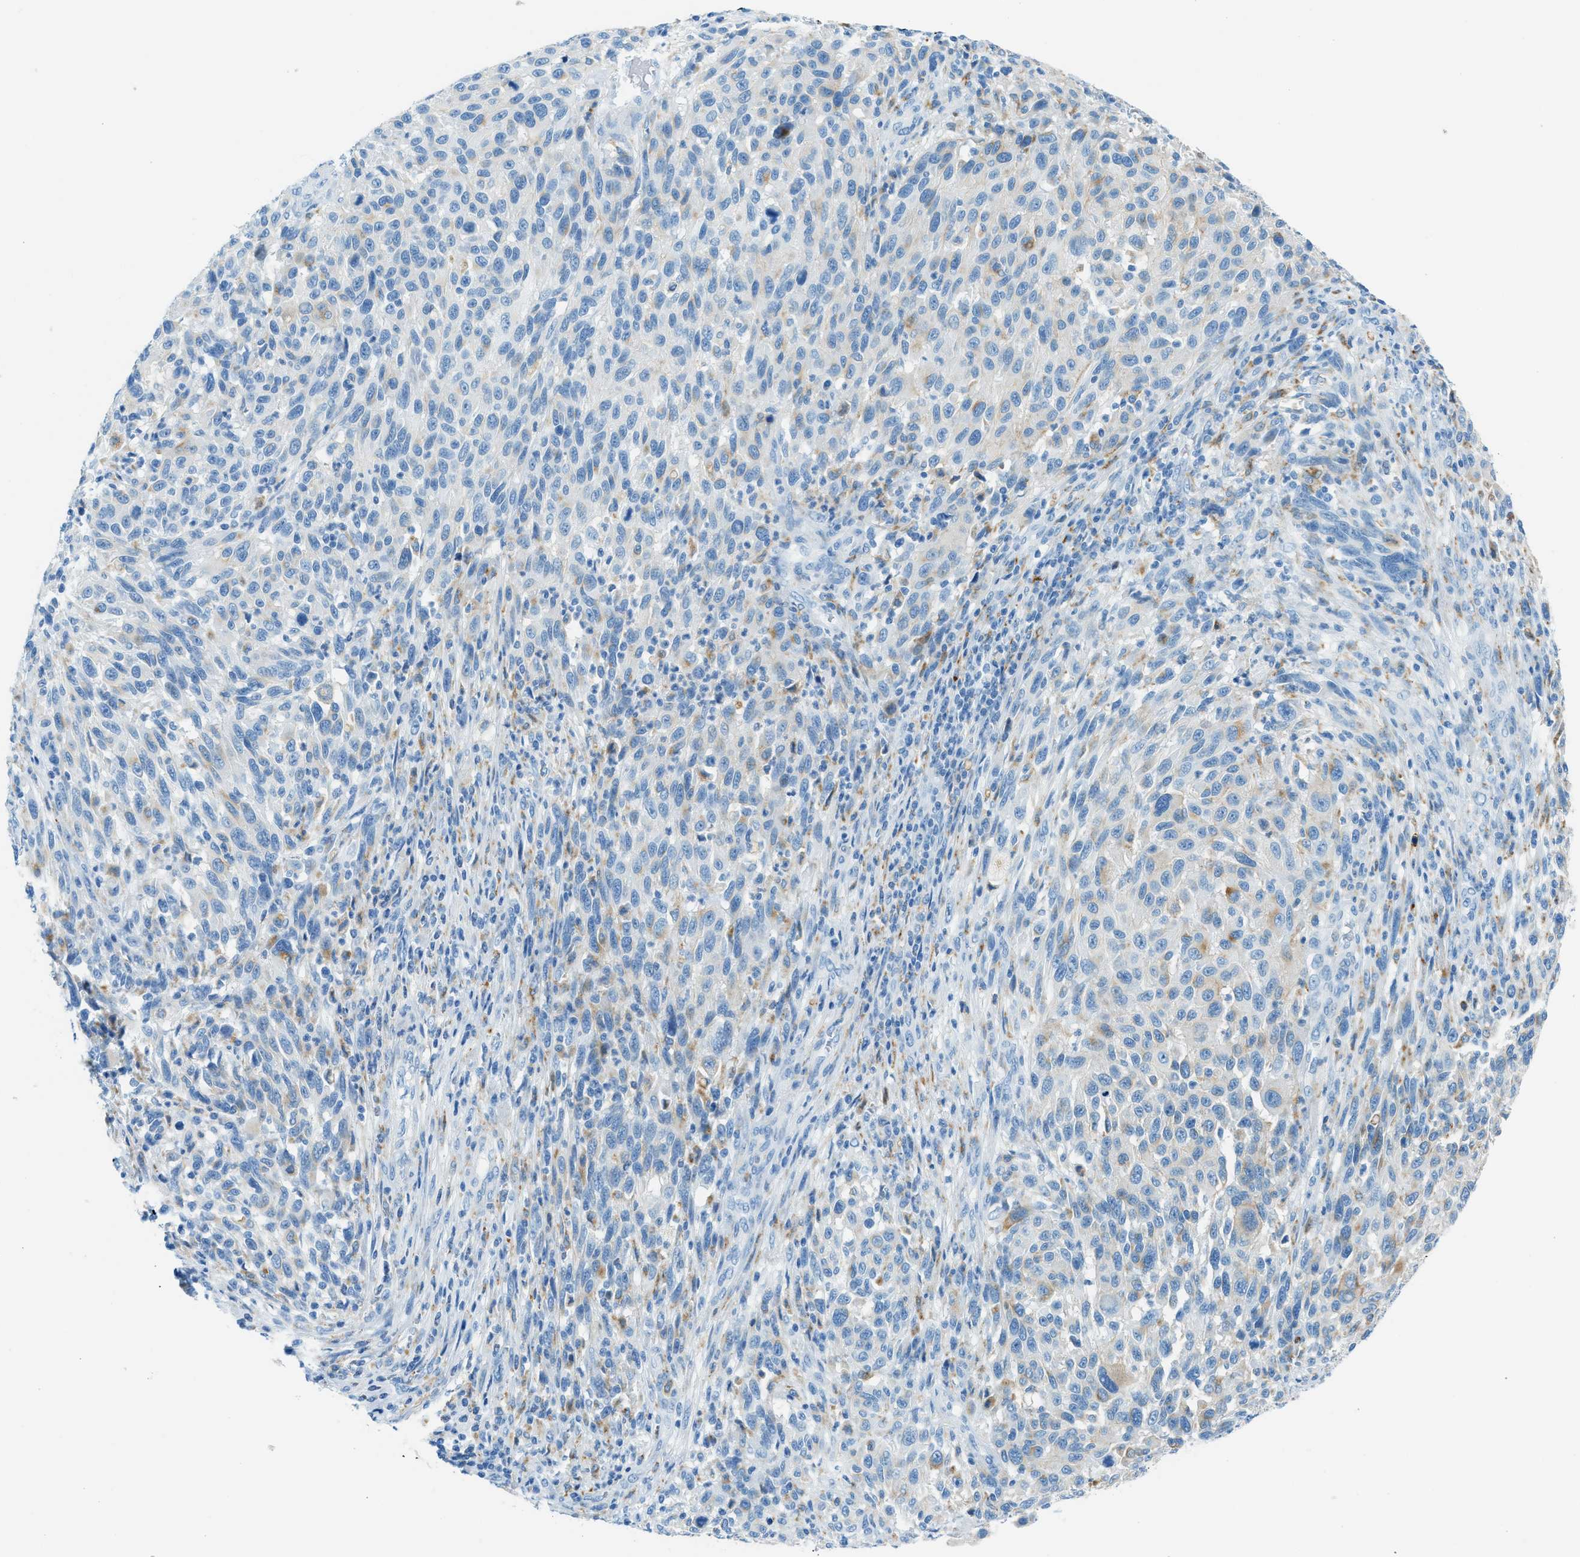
{"staining": {"intensity": "negative", "quantity": "none", "location": "none"}, "tissue": "melanoma", "cell_type": "Tumor cells", "image_type": "cancer", "snomed": [{"axis": "morphology", "description": "Malignant melanoma, Metastatic site"}, {"axis": "topography", "description": "Lymph node"}], "caption": "Immunohistochemical staining of melanoma exhibits no significant expression in tumor cells. (Immunohistochemistry (ihc), brightfield microscopy, high magnification).", "gene": "C21orf62", "patient": {"sex": "male", "age": 61}}